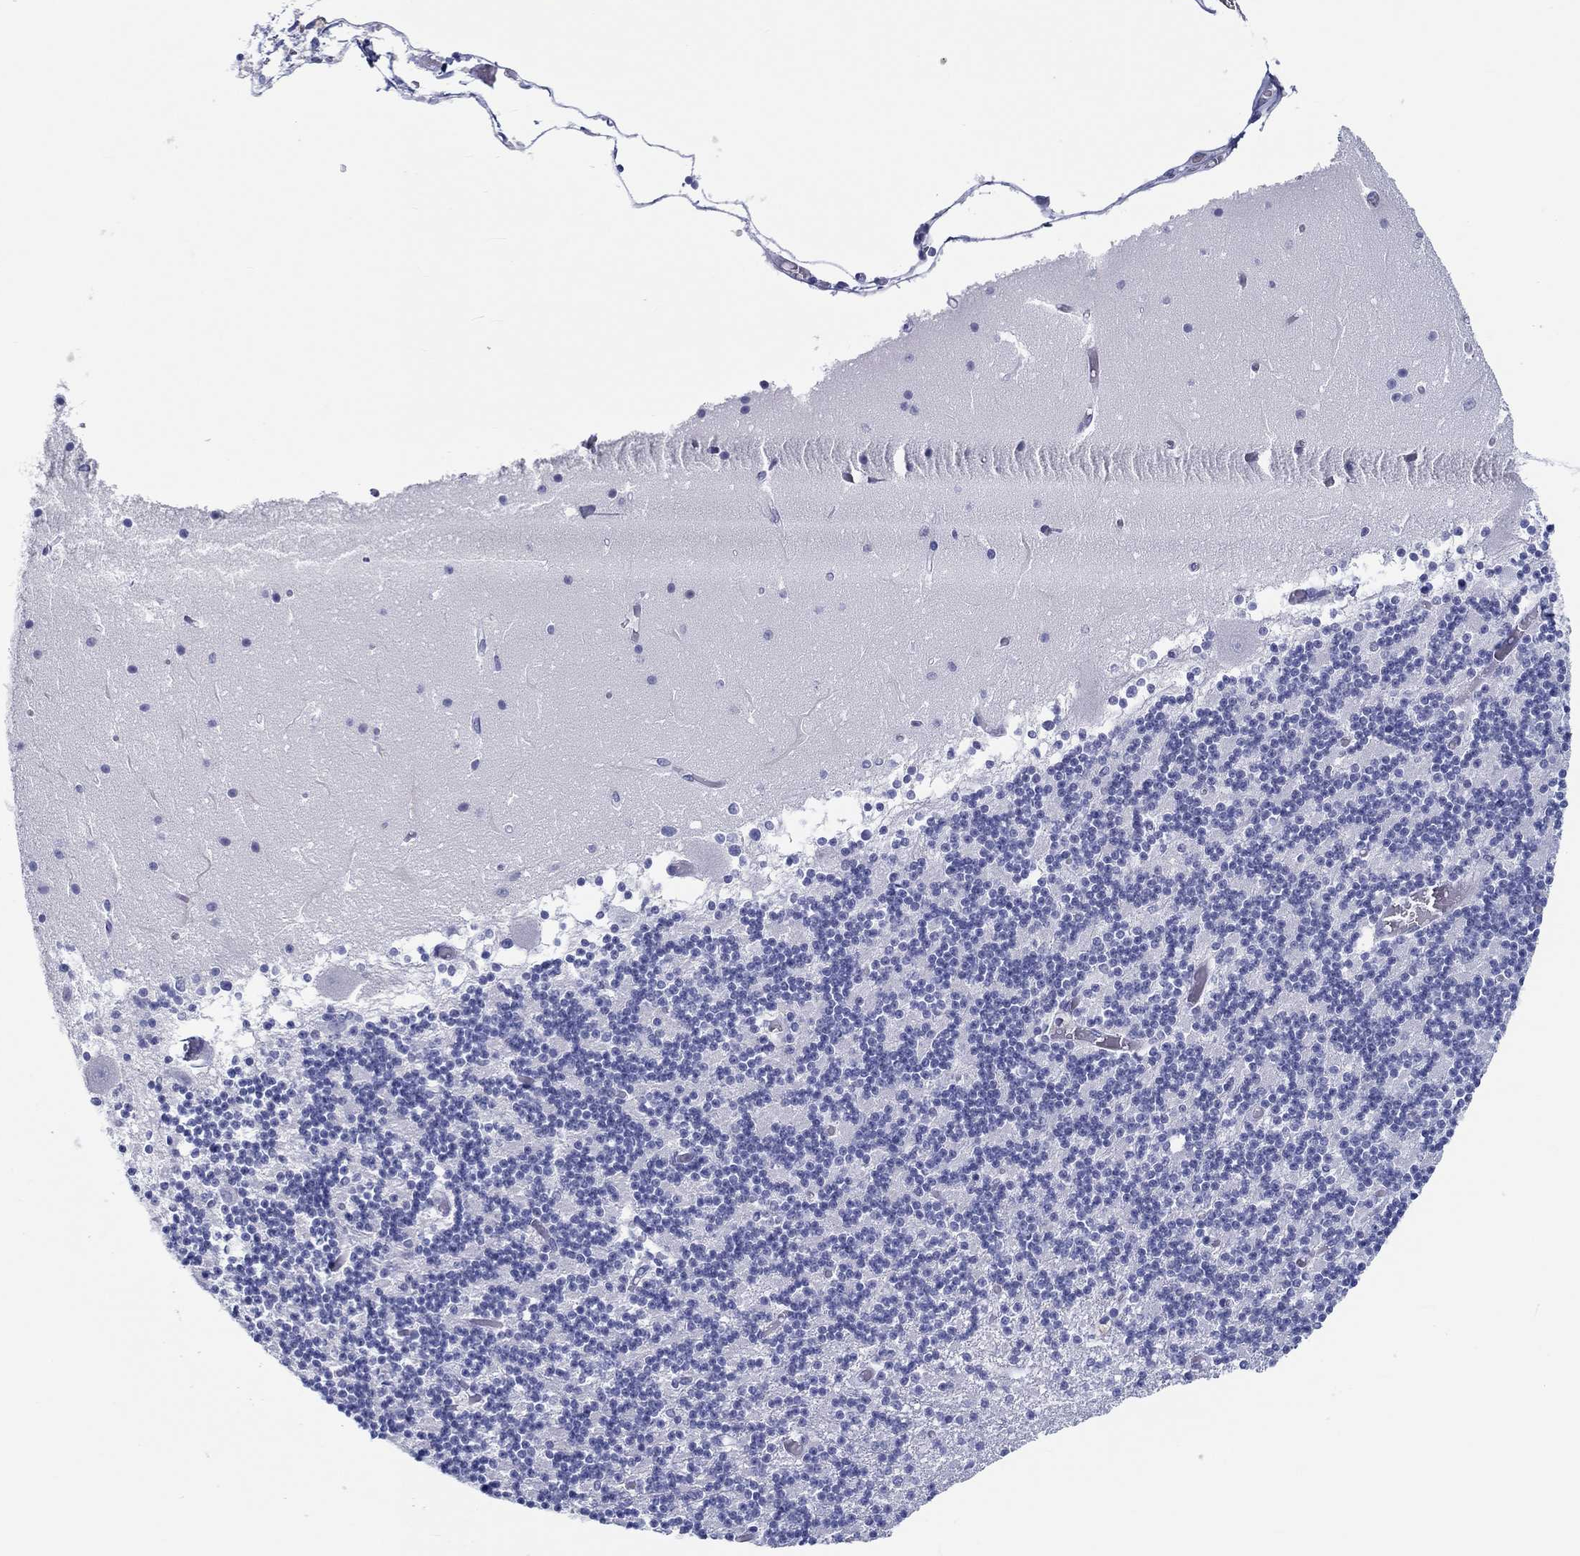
{"staining": {"intensity": "negative", "quantity": "none", "location": "none"}, "tissue": "cerebellum", "cell_type": "Cells in granular layer", "image_type": "normal", "snomed": [{"axis": "morphology", "description": "Normal tissue, NOS"}, {"axis": "topography", "description": "Cerebellum"}], "caption": "Cerebellum stained for a protein using IHC reveals no staining cells in granular layer.", "gene": "H1", "patient": {"sex": "female", "age": 28}}